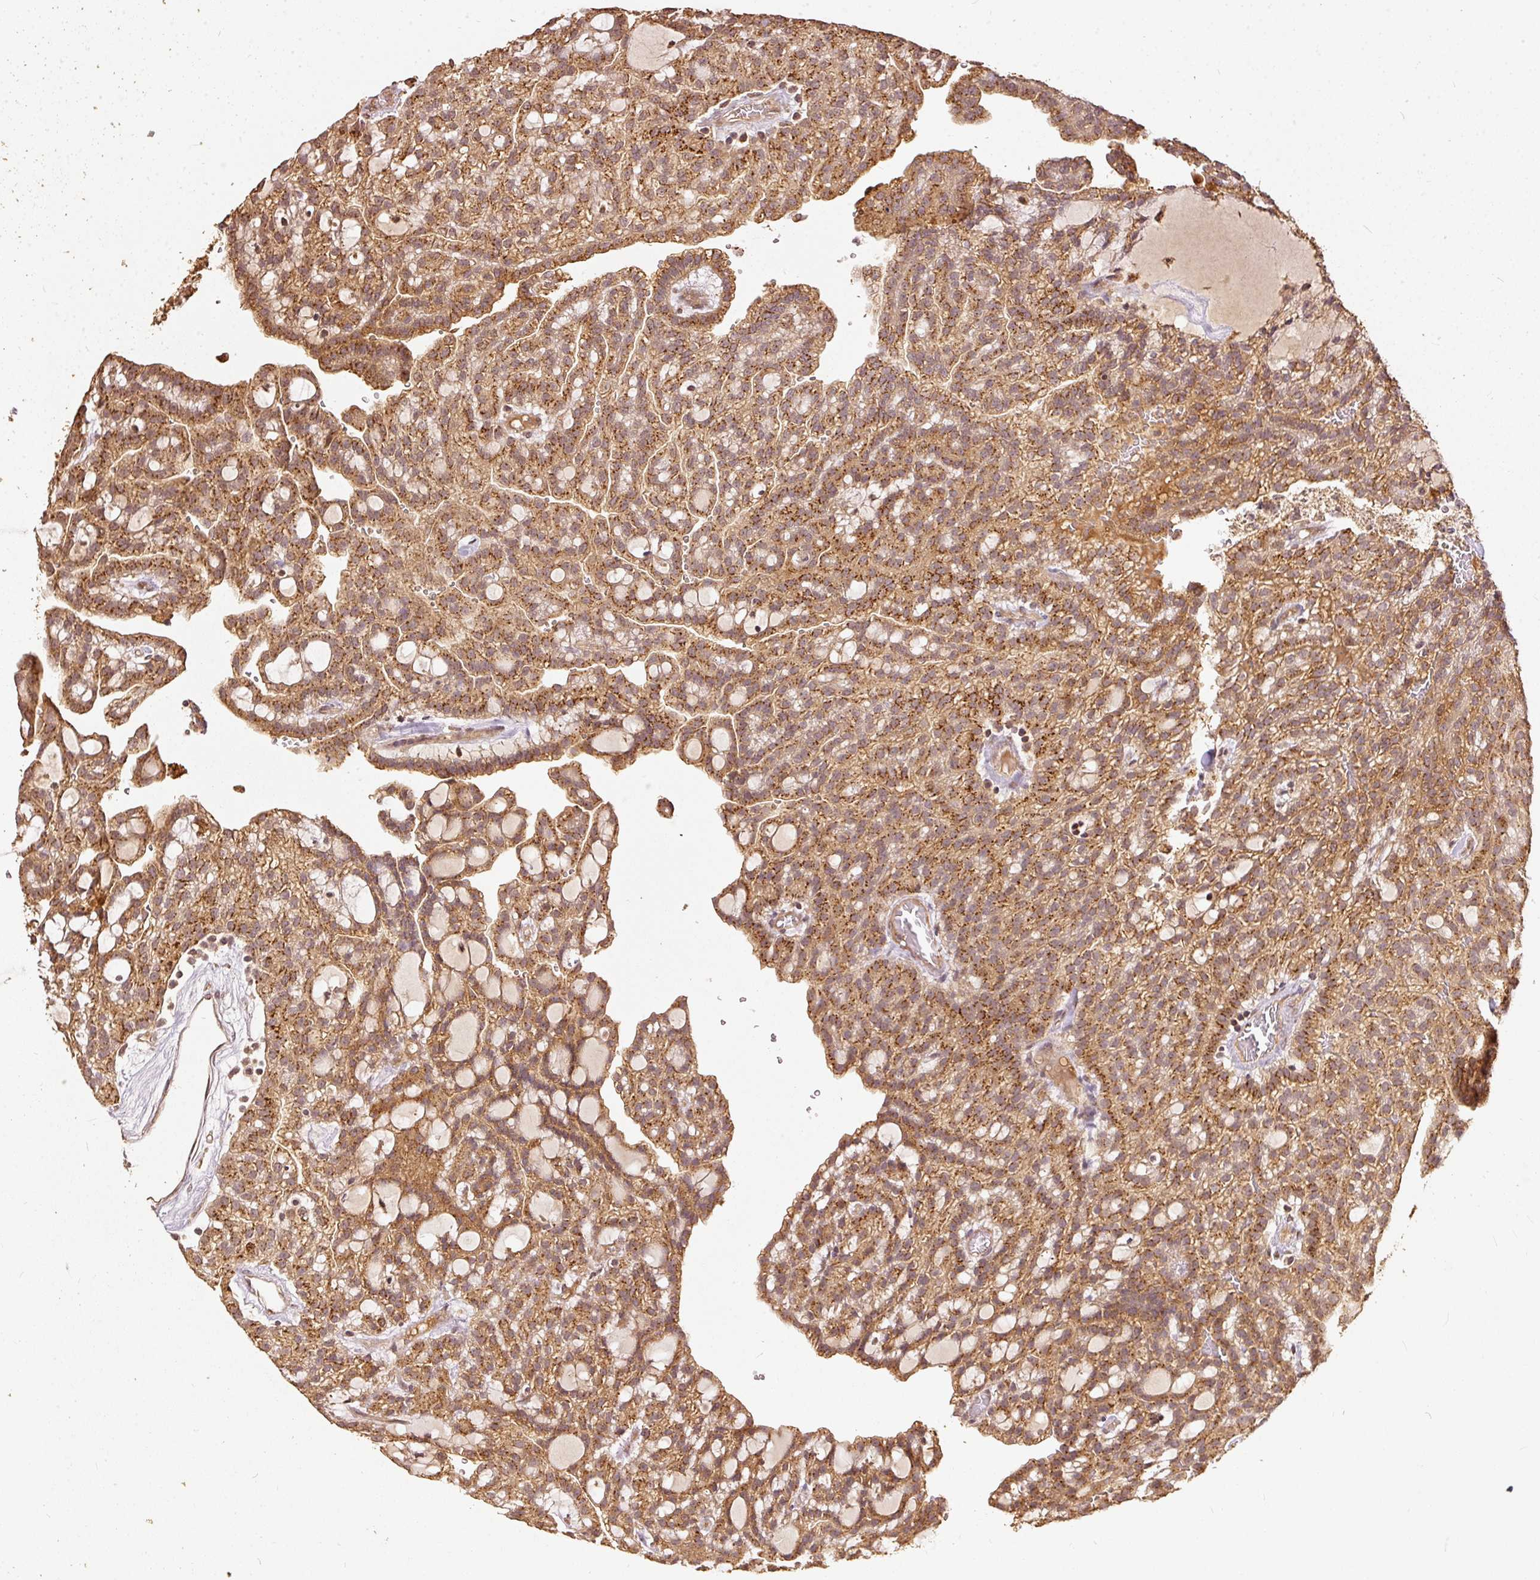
{"staining": {"intensity": "moderate", "quantity": ">75%", "location": "cytoplasmic/membranous"}, "tissue": "renal cancer", "cell_type": "Tumor cells", "image_type": "cancer", "snomed": [{"axis": "morphology", "description": "Adenocarcinoma, NOS"}, {"axis": "topography", "description": "Kidney"}], "caption": "Immunohistochemistry (IHC) staining of renal cancer, which reveals medium levels of moderate cytoplasmic/membranous staining in approximately >75% of tumor cells indicating moderate cytoplasmic/membranous protein positivity. The staining was performed using DAB (3,3'-diaminobenzidine) (brown) for protein detection and nuclei were counterstained in hematoxylin (blue).", "gene": "FUT8", "patient": {"sex": "male", "age": 63}}